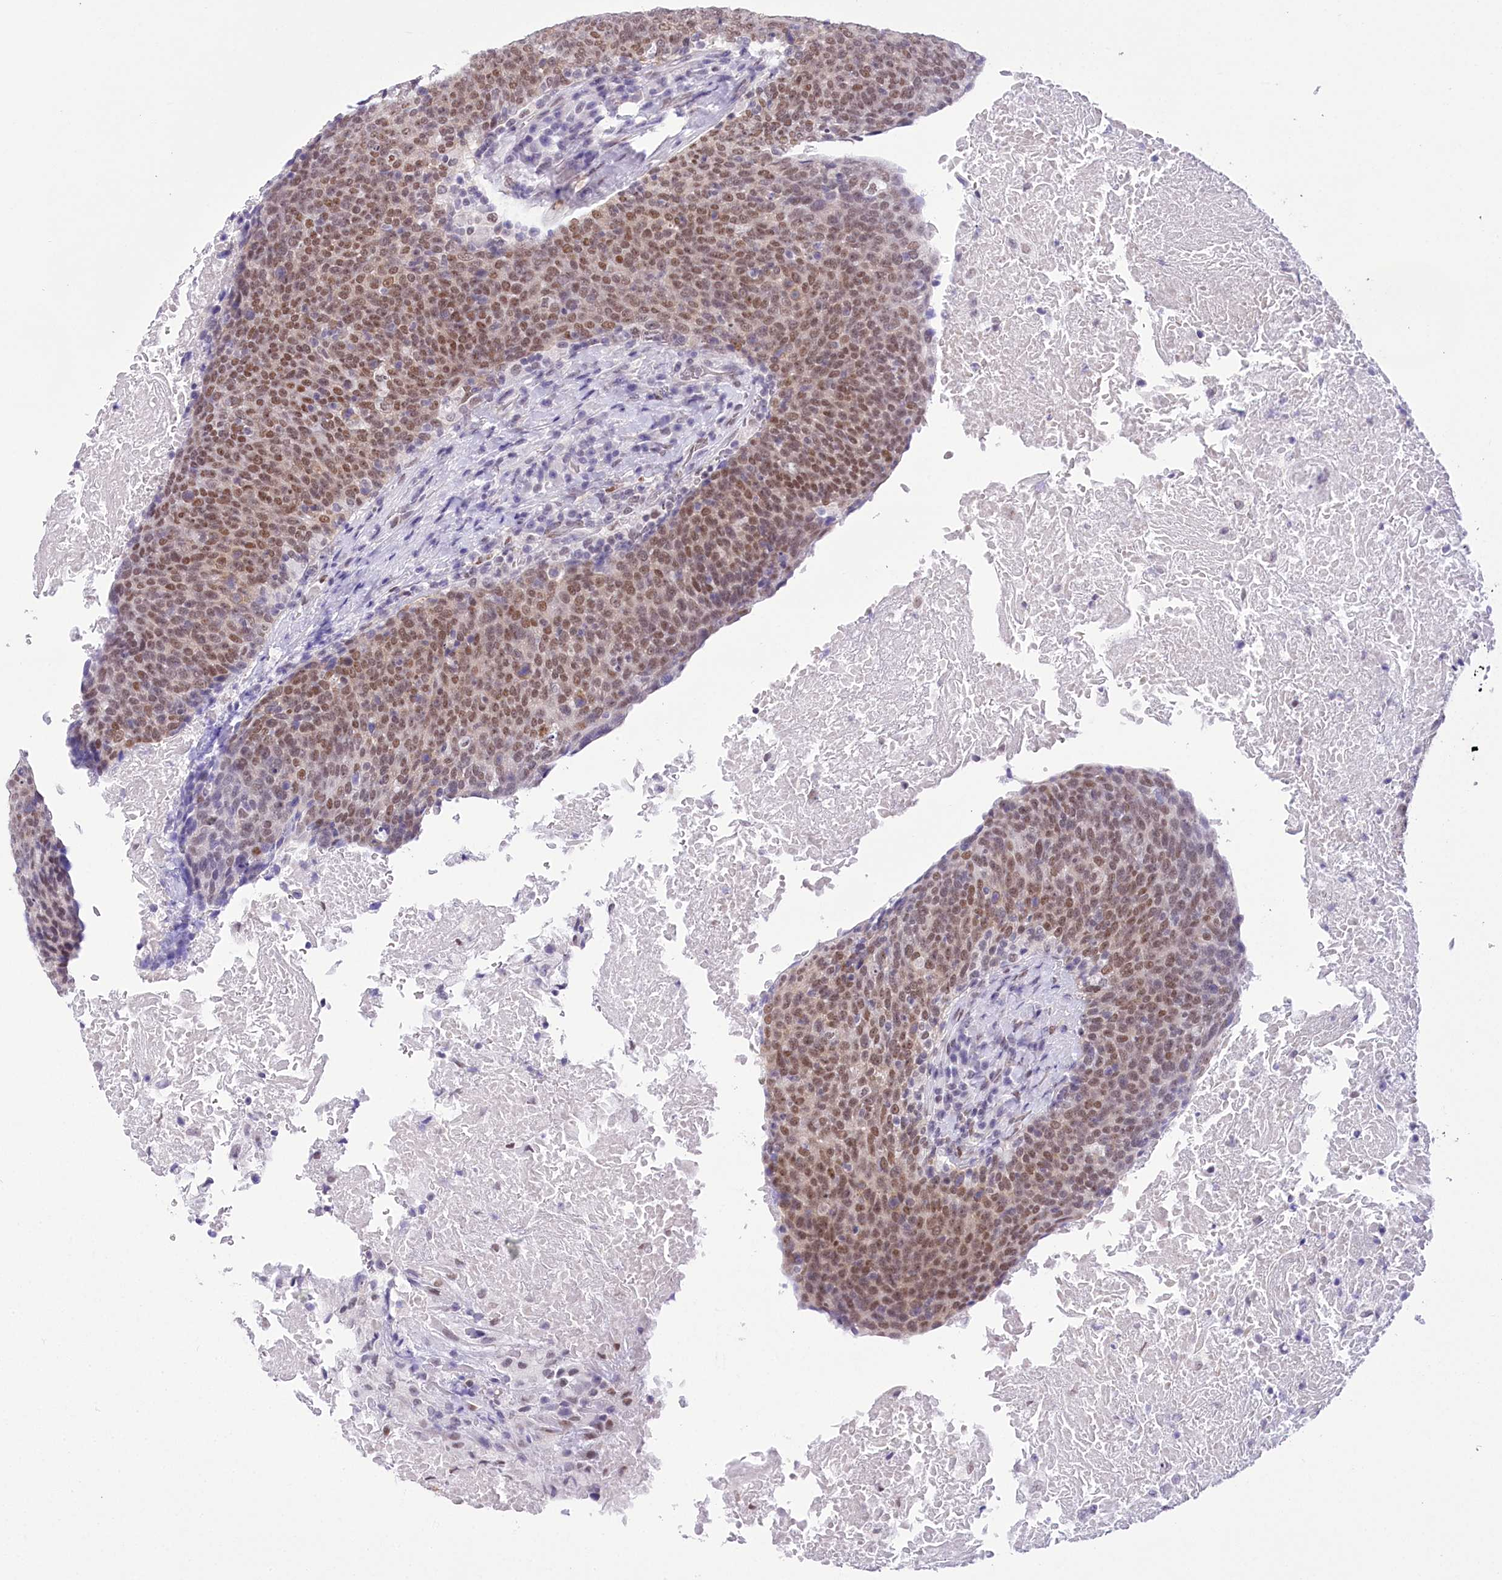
{"staining": {"intensity": "moderate", "quantity": ">75%", "location": "nuclear"}, "tissue": "head and neck cancer", "cell_type": "Tumor cells", "image_type": "cancer", "snomed": [{"axis": "morphology", "description": "Squamous cell carcinoma, NOS"}, {"axis": "morphology", "description": "Squamous cell carcinoma, metastatic, NOS"}, {"axis": "topography", "description": "Lymph node"}, {"axis": "topography", "description": "Head-Neck"}], "caption": "Immunohistochemical staining of metastatic squamous cell carcinoma (head and neck) demonstrates medium levels of moderate nuclear protein staining in about >75% of tumor cells.", "gene": "HNRNPA0", "patient": {"sex": "male", "age": 62}}